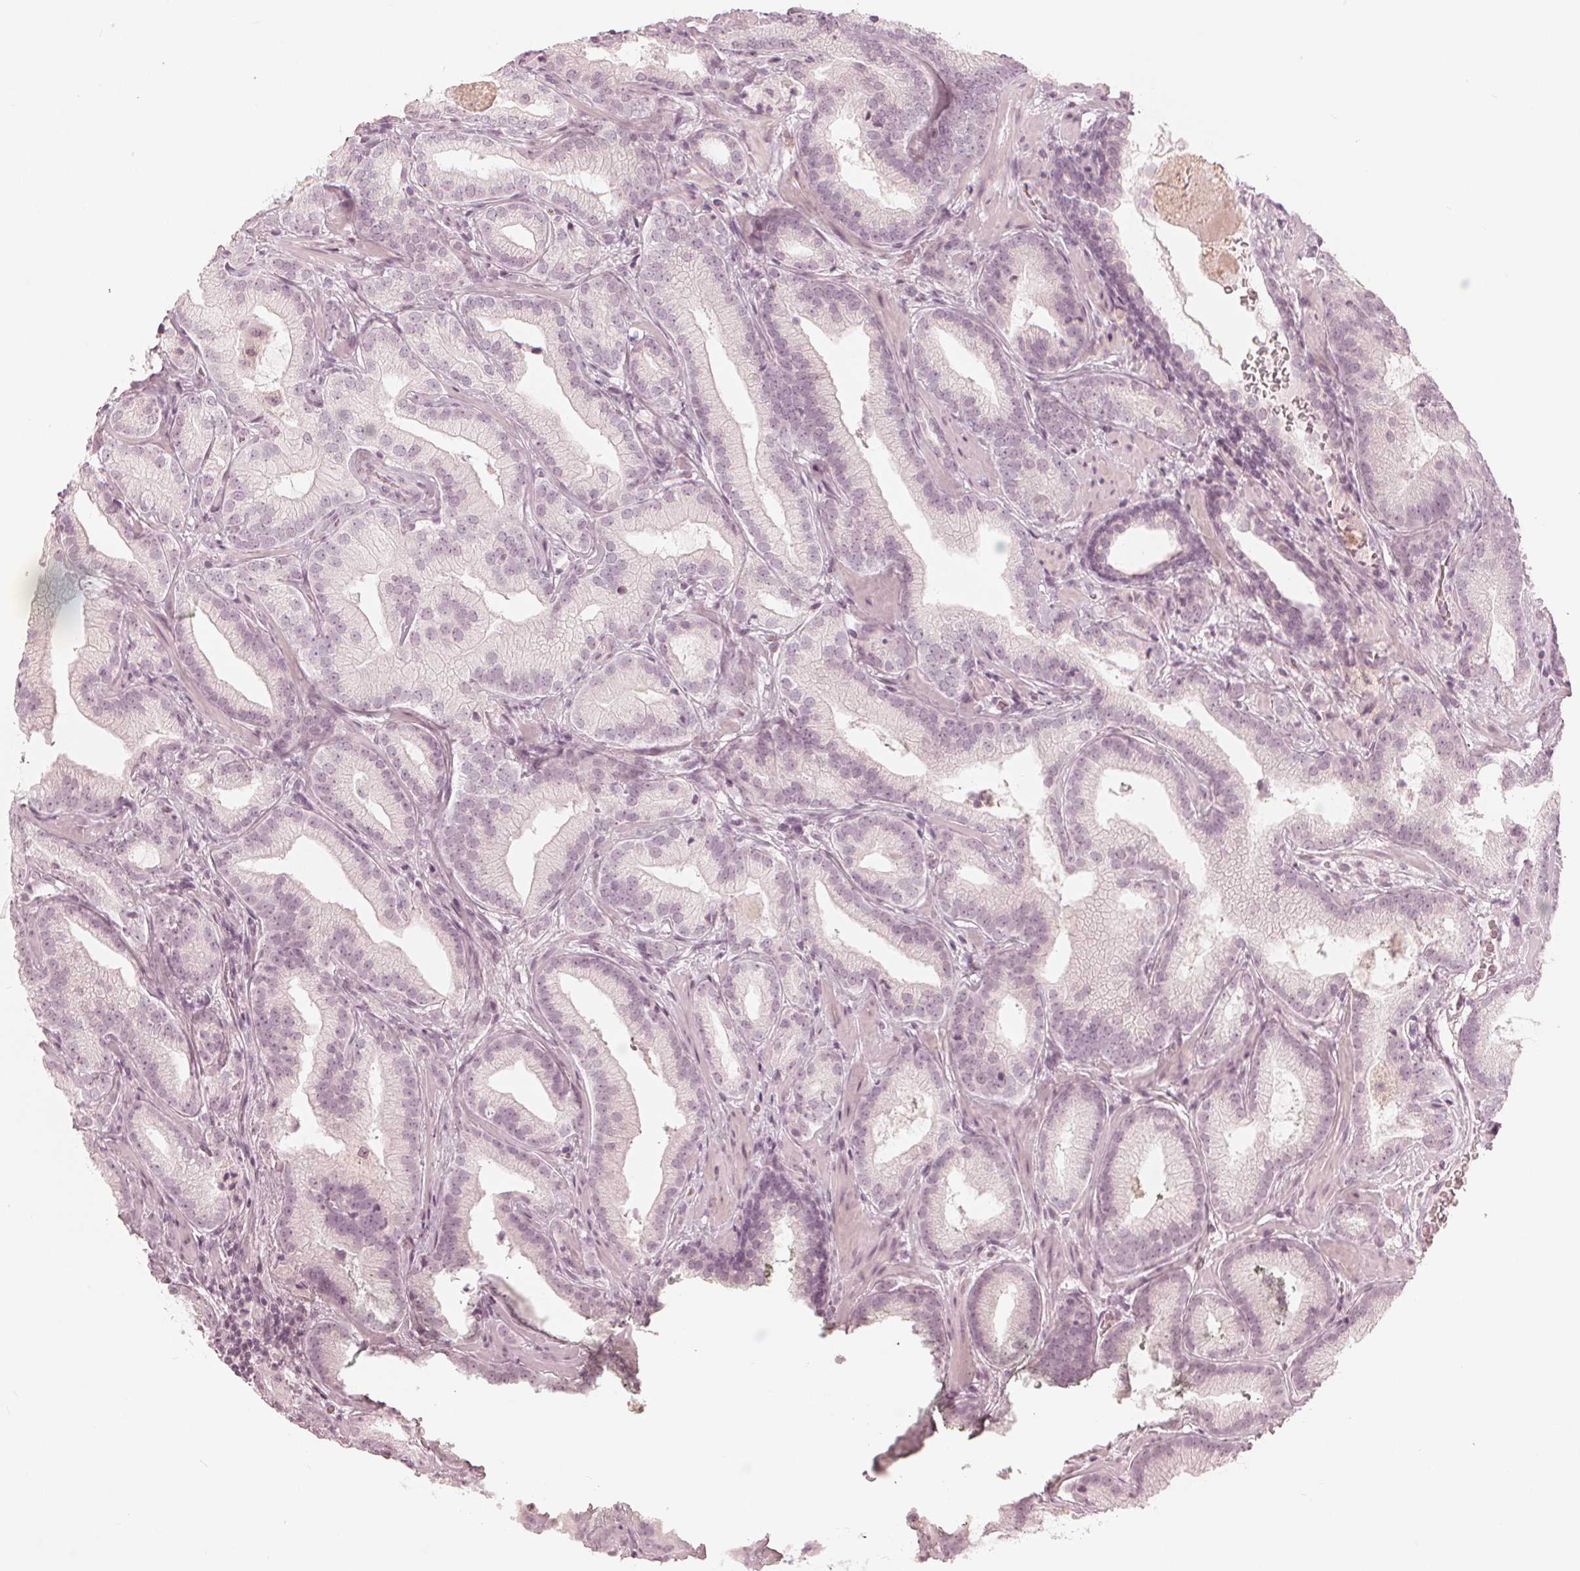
{"staining": {"intensity": "negative", "quantity": "none", "location": "none"}, "tissue": "prostate cancer", "cell_type": "Tumor cells", "image_type": "cancer", "snomed": [{"axis": "morphology", "description": "Adenocarcinoma, Low grade"}, {"axis": "topography", "description": "Prostate"}], "caption": "Photomicrograph shows no significant protein expression in tumor cells of prostate cancer.", "gene": "PAEP", "patient": {"sex": "male", "age": 62}}